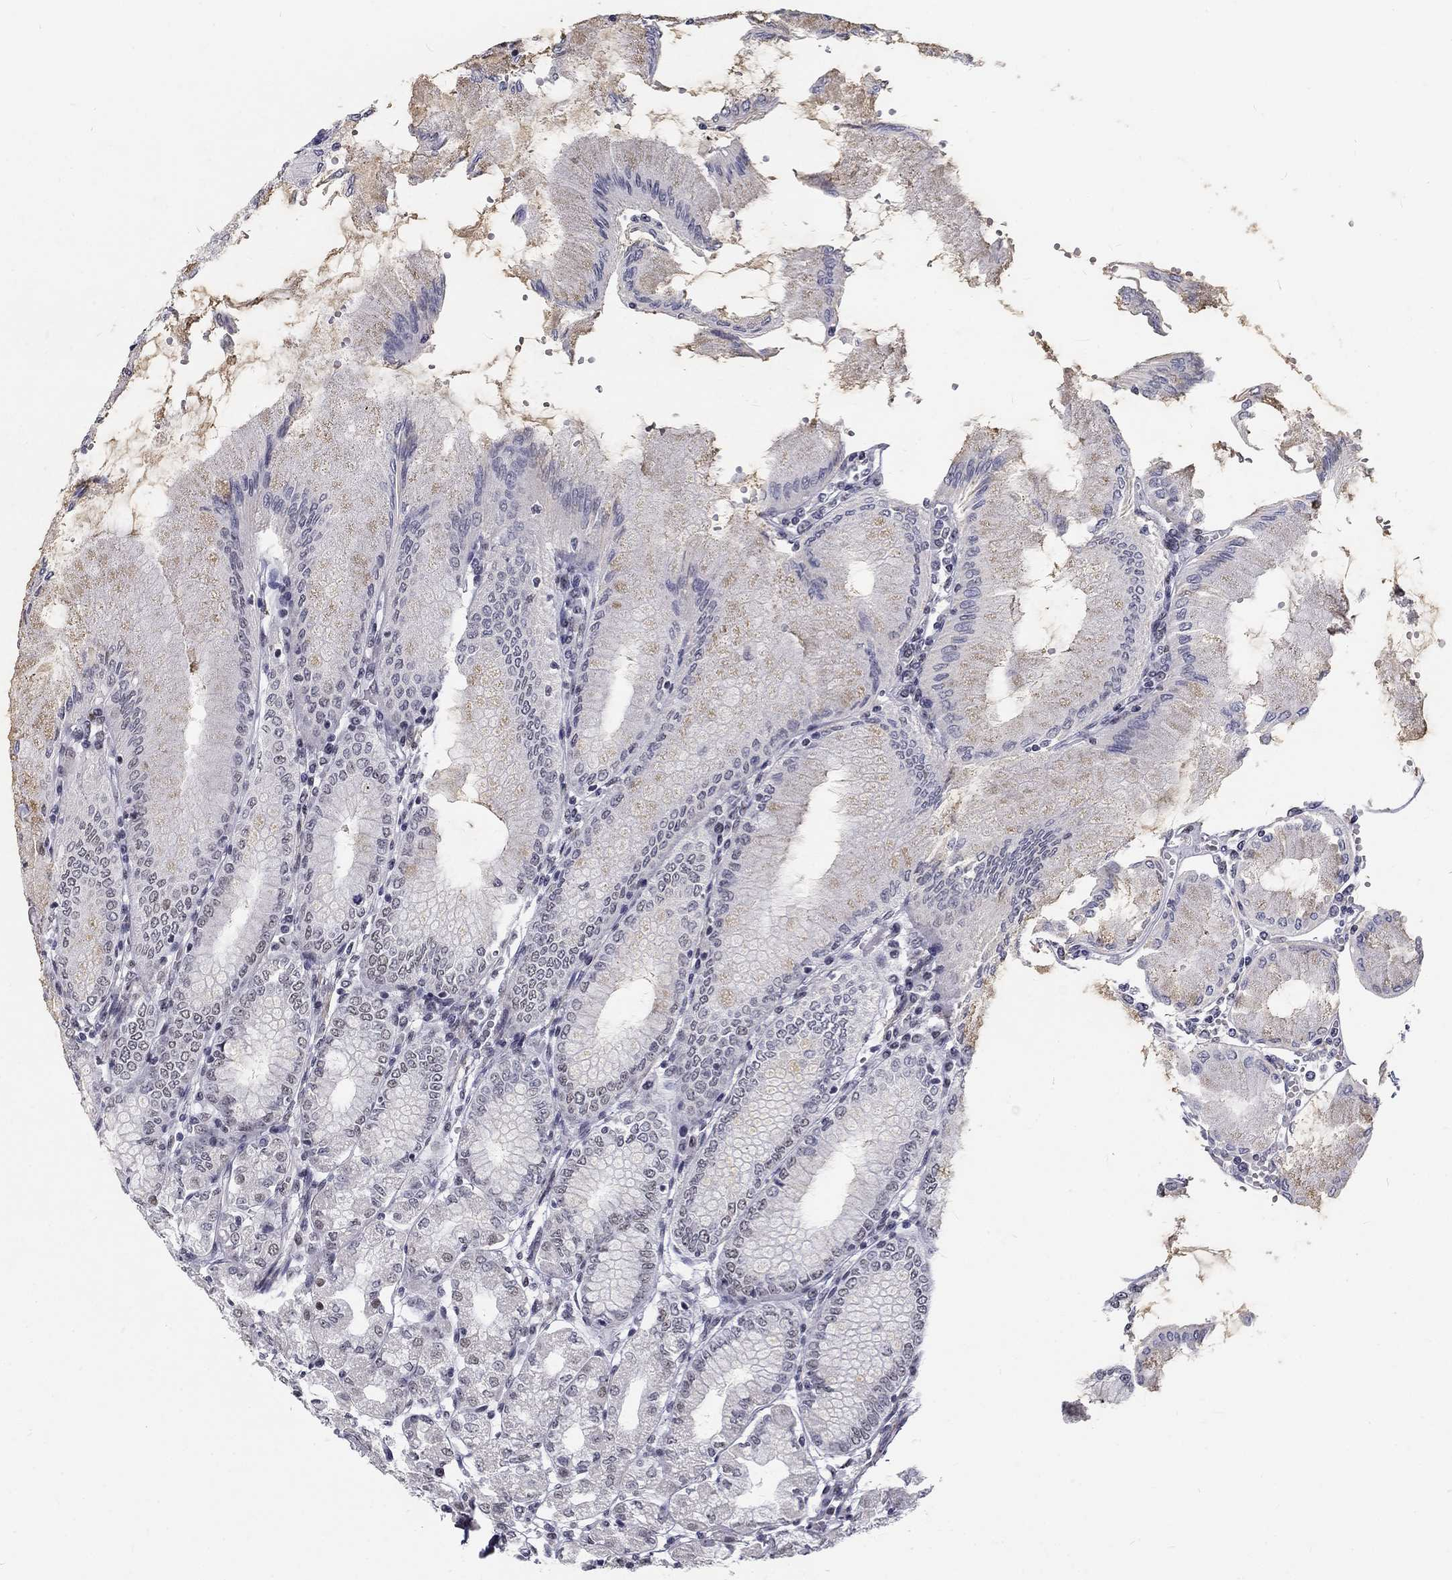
{"staining": {"intensity": "weak", "quantity": "<25%", "location": "nuclear"}, "tissue": "stomach", "cell_type": "Glandular cells", "image_type": "normal", "snomed": [{"axis": "morphology", "description": "Normal tissue, NOS"}, {"axis": "topography", "description": "Skeletal muscle"}, {"axis": "topography", "description": "Stomach"}], "caption": "Glandular cells are negative for protein expression in benign human stomach.", "gene": "SNORC", "patient": {"sex": "female", "age": 57}}